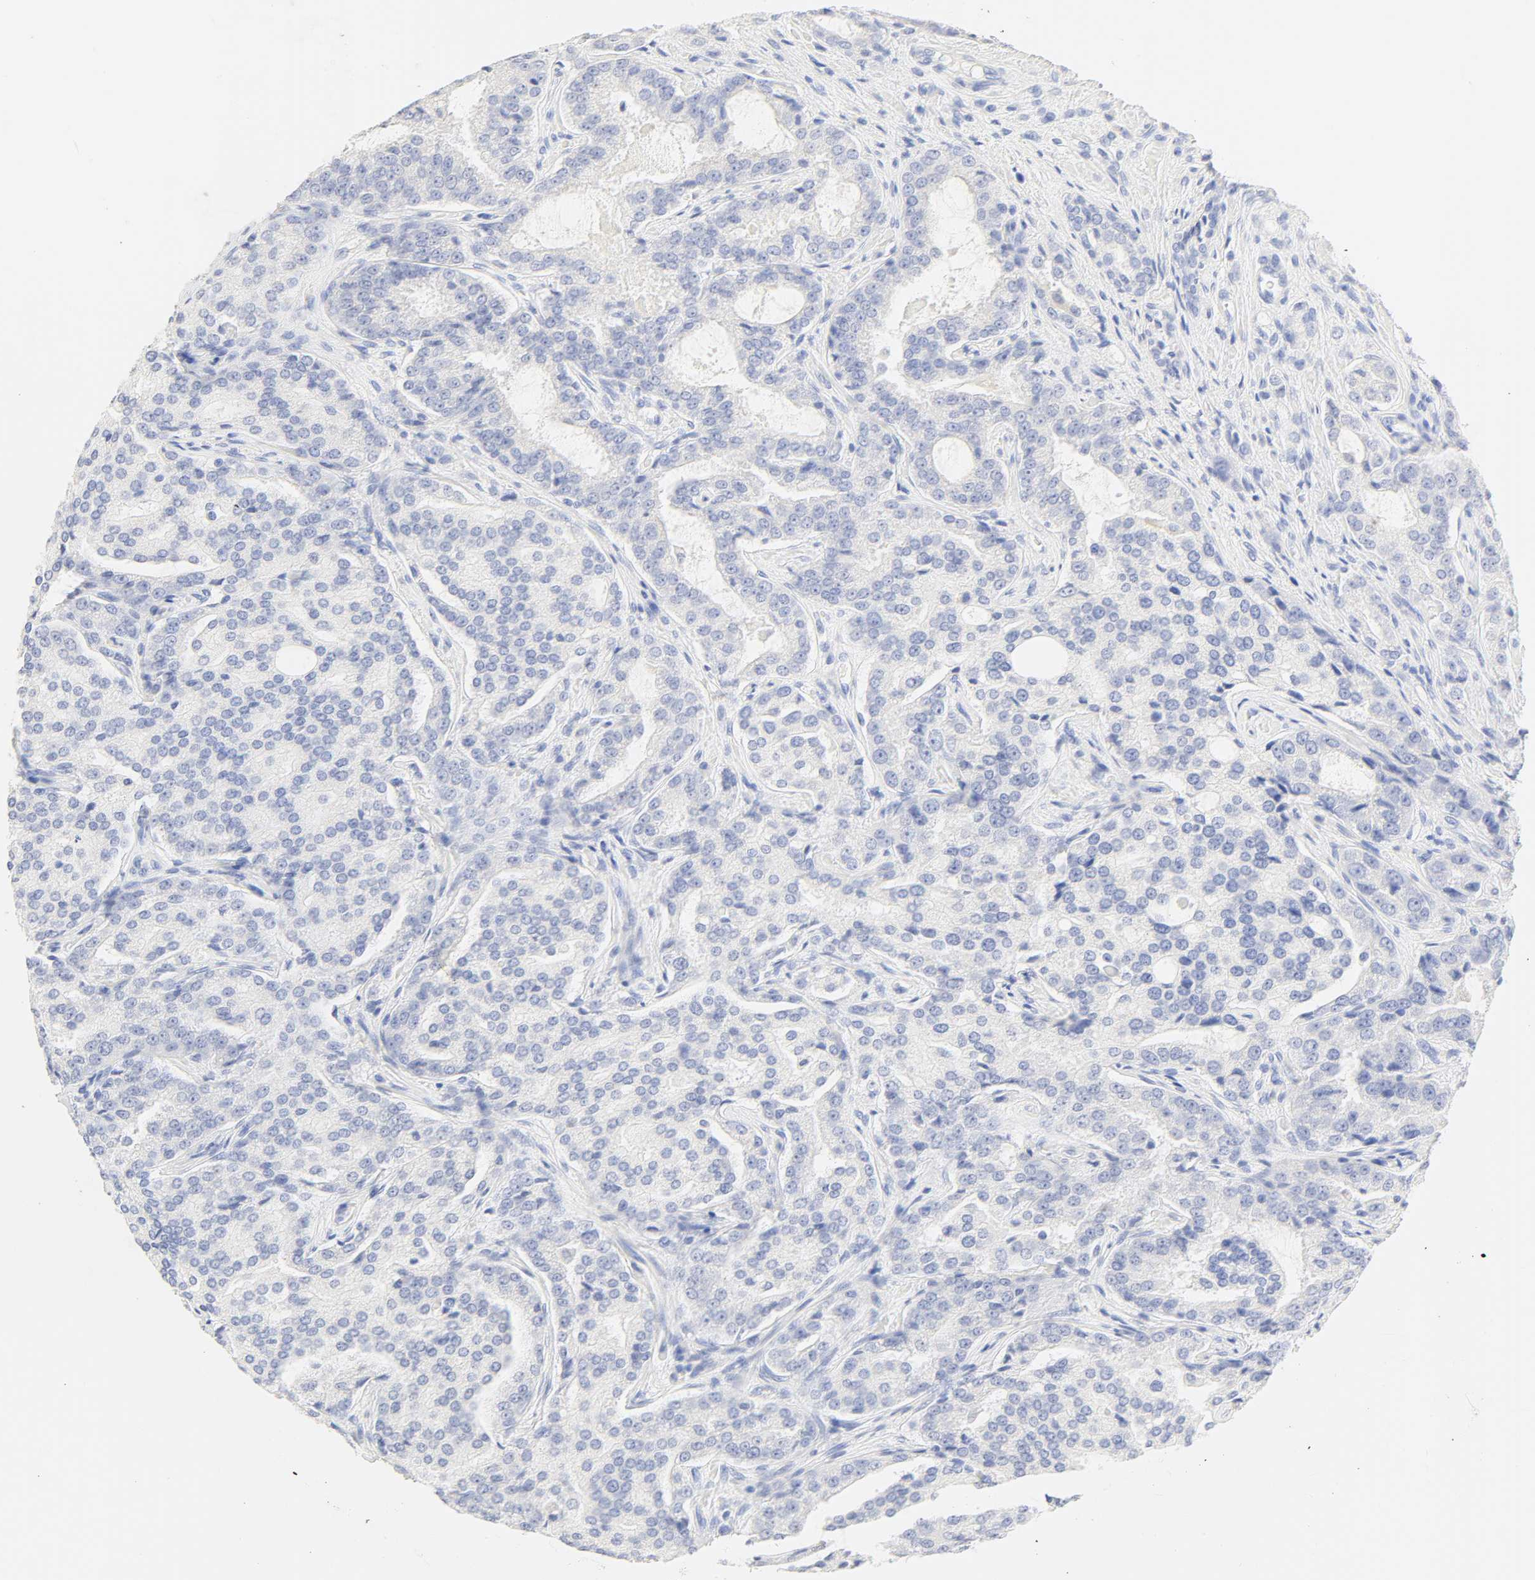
{"staining": {"intensity": "negative", "quantity": "none", "location": "none"}, "tissue": "prostate cancer", "cell_type": "Tumor cells", "image_type": "cancer", "snomed": [{"axis": "morphology", "description": "Adenocarcinoma, High grade"}, {"axis": "topography", "description": "Prostate"}], "caption": "Histopathology image shows no protein staining in tumor cells of prostate cancer tissue.", "gene": "SLCO1B3", "patient": {"sex": "male", "age": 72}}